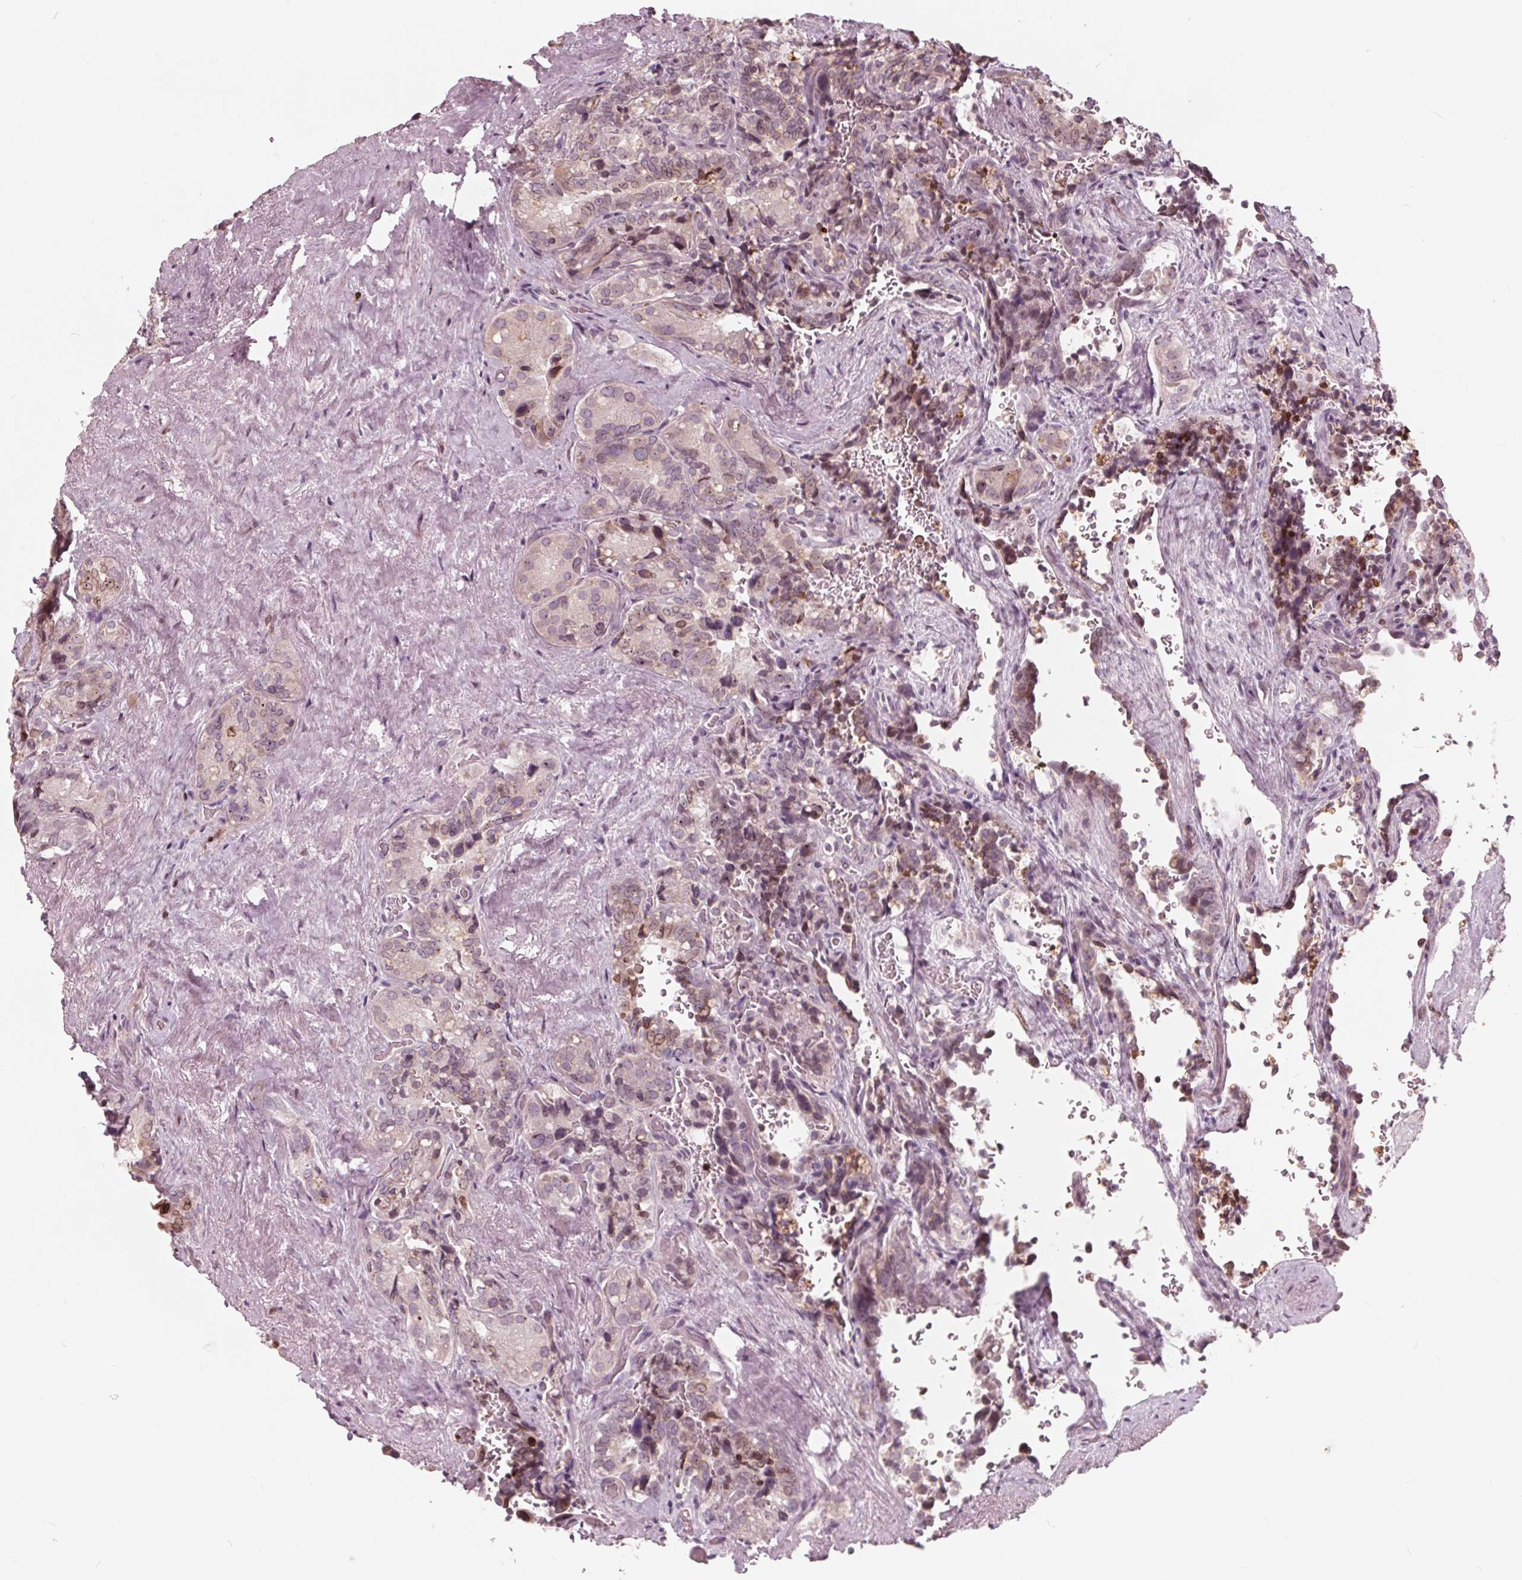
{"staining": {"intensity": "weak", "quantity": "<25%", "location": "cytoplasmic/membranous,nuclear"}, "tissue": "seminal vesicle", "cell_type": "Glandular cells", "image_type": "normal", "snomed": [{"axis": "morphology", "description": "Normal tissue, NOS"}, {"axis": "topography", "description": "Seminal veicle"}], "caption": "This is an immunohistochemistry (IHC) micrograph of benign seminal vesicle. There is no expression in glandular cells.", "gene": "NUP210", "patient": {"sex": "male", "age": 69}}